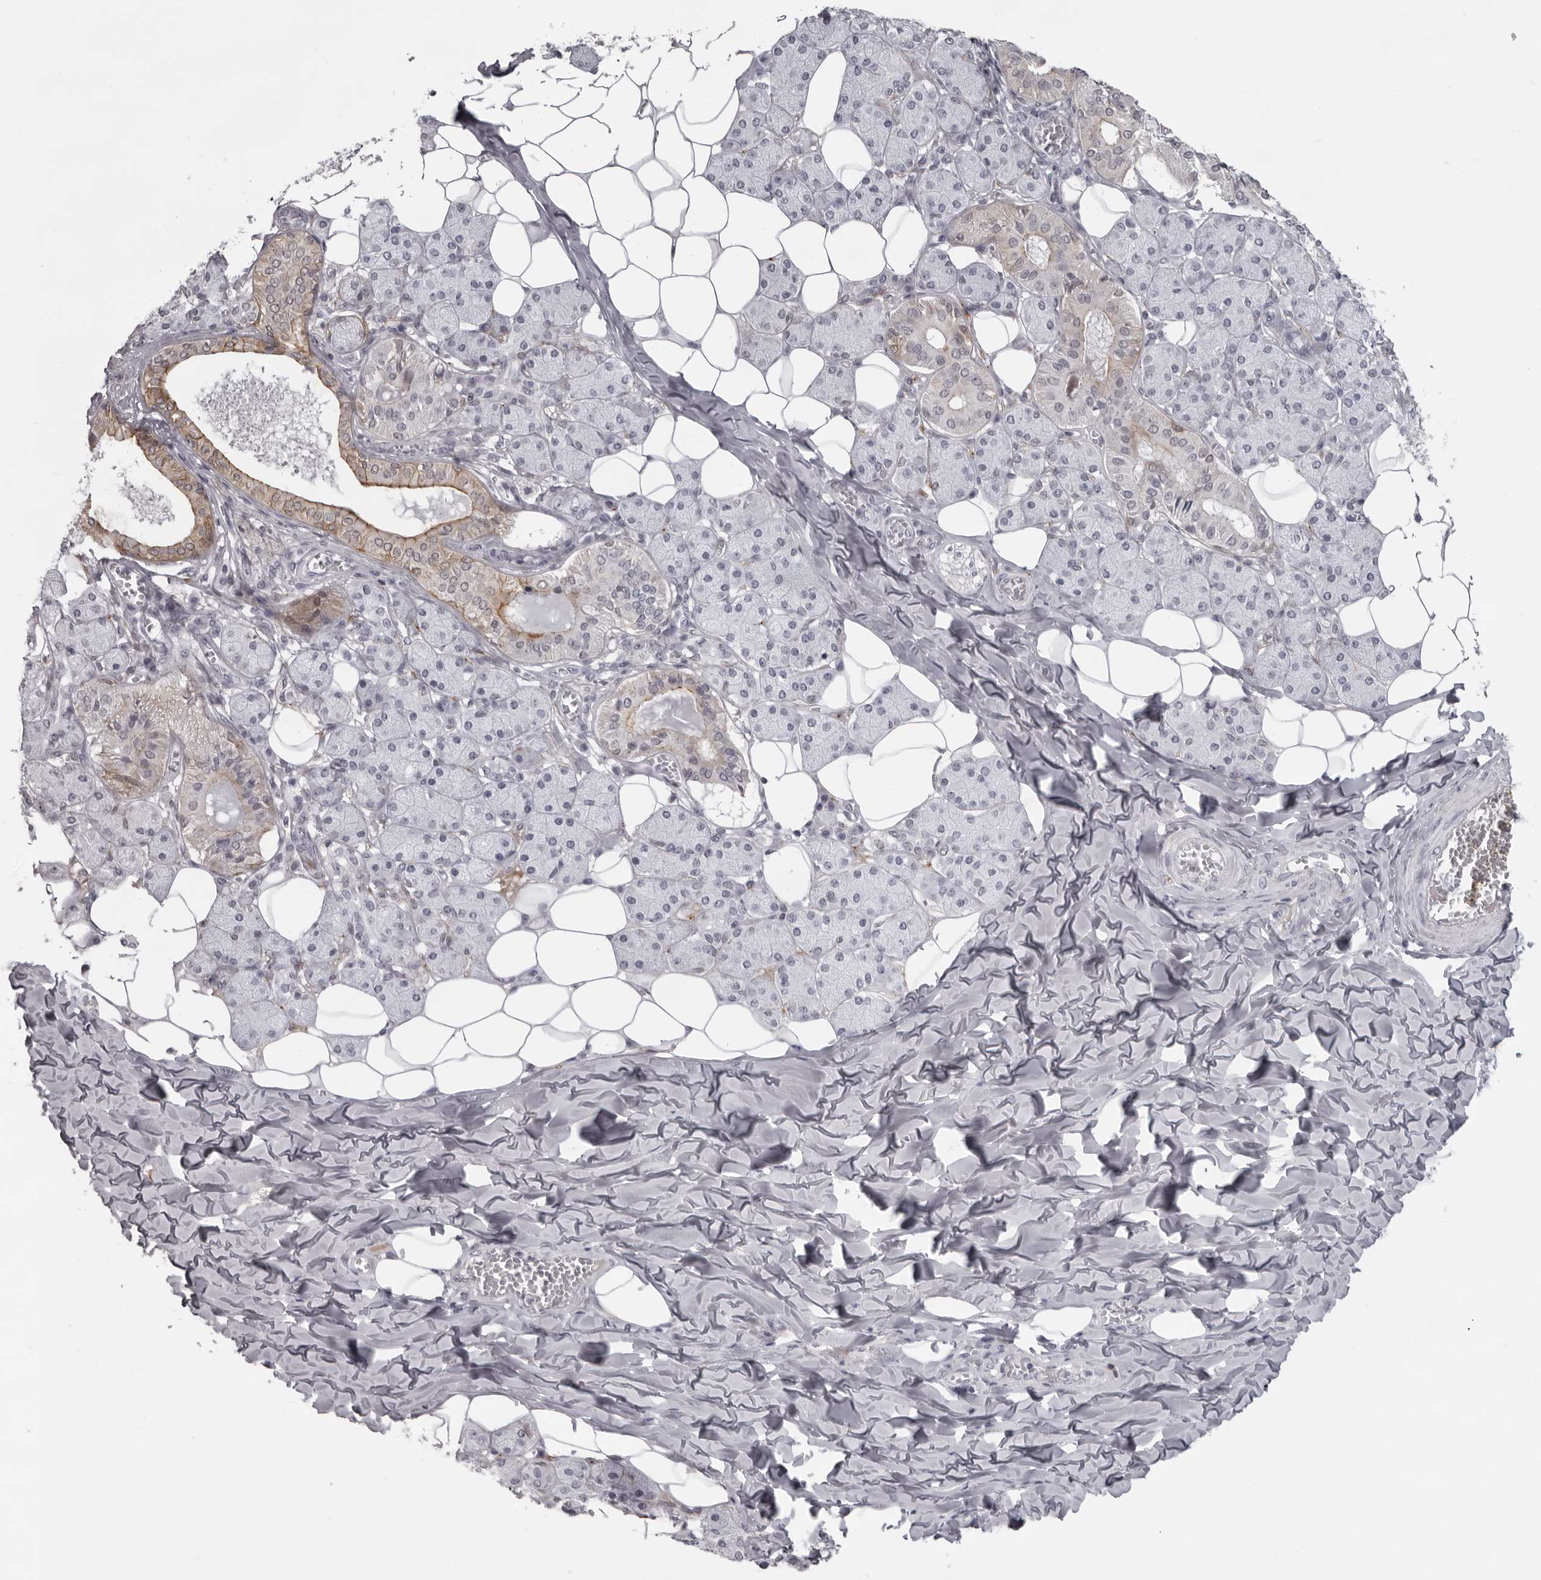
{"staining": {"intensity": "moderate", "quantity": "<25%", "location": "cytoplasmic/membranous"}, "tissue": "salivary gland", "cell_type": "Glandular cells", "image_type": "normal", "snomed": [{"axis": "morphology", "description": "Normal tissue, NOS"}, {"axis": "topography", "description": "Salivary gland"}], "caption": "The photomicrograph reveals staining of unremarkable salivary gland, revealing moderate cytoplasmic/membranous protein expression (brown color) within glandular cells.", "gene": "NUDT18", "patient": {"sex": "female", "age": 33}}